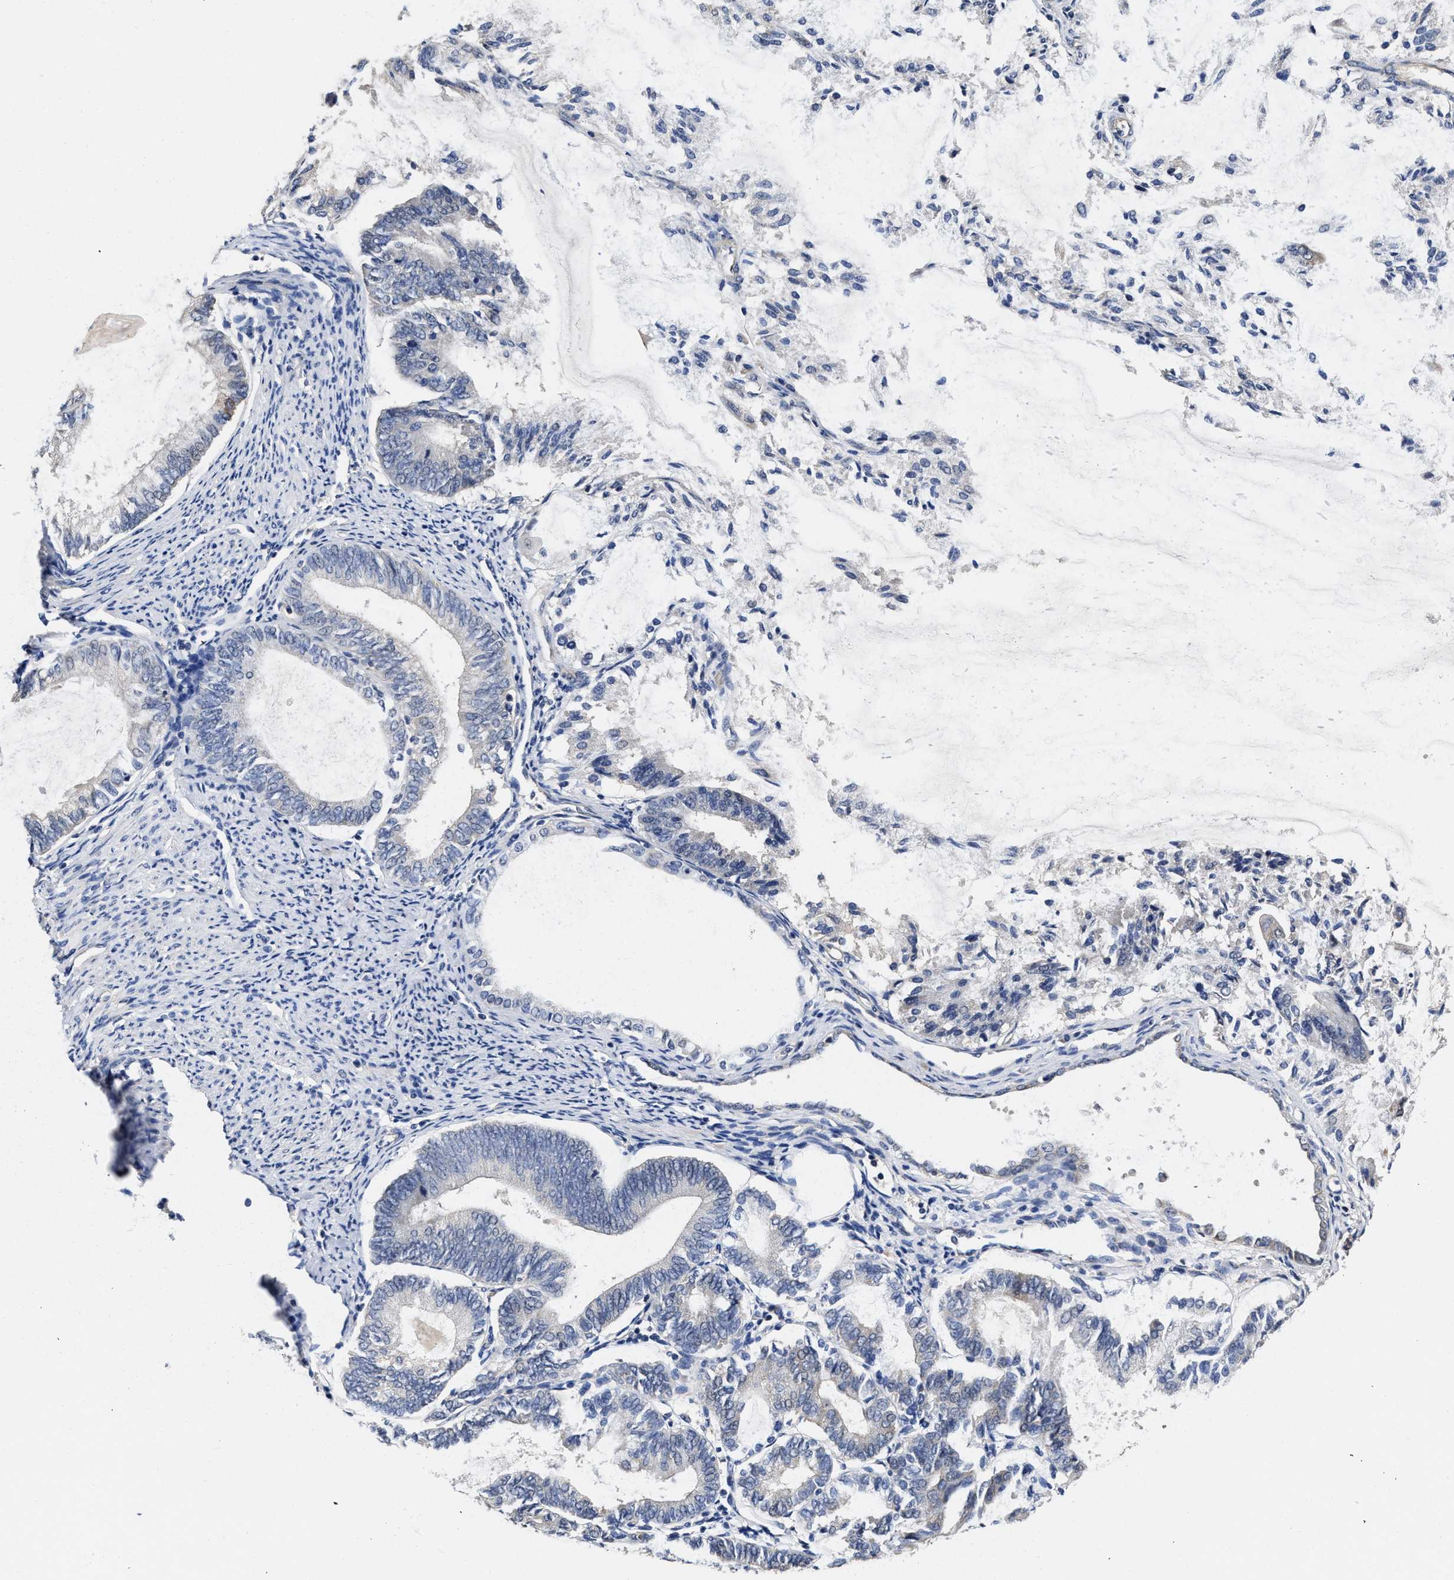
{"staining": {"intensity": "negative", "quantity": "none", "location": "none"}, "tissue": "endometrial cancer", "cell_type": "Tumor cells", "image_type": "cancer", "snomed": [{"axis": "morphology", "description": "Adenocarcinoma, NOS"}, {"axis": "topography", "description": "Endometrium"}], "caption": "Micrograph shows no protein positivity in tumor cells of endometrial cancer (adenocarcinoma) tissue.", "gene": "TRAF6", "patient": {"sex": "female", "age": 86}}